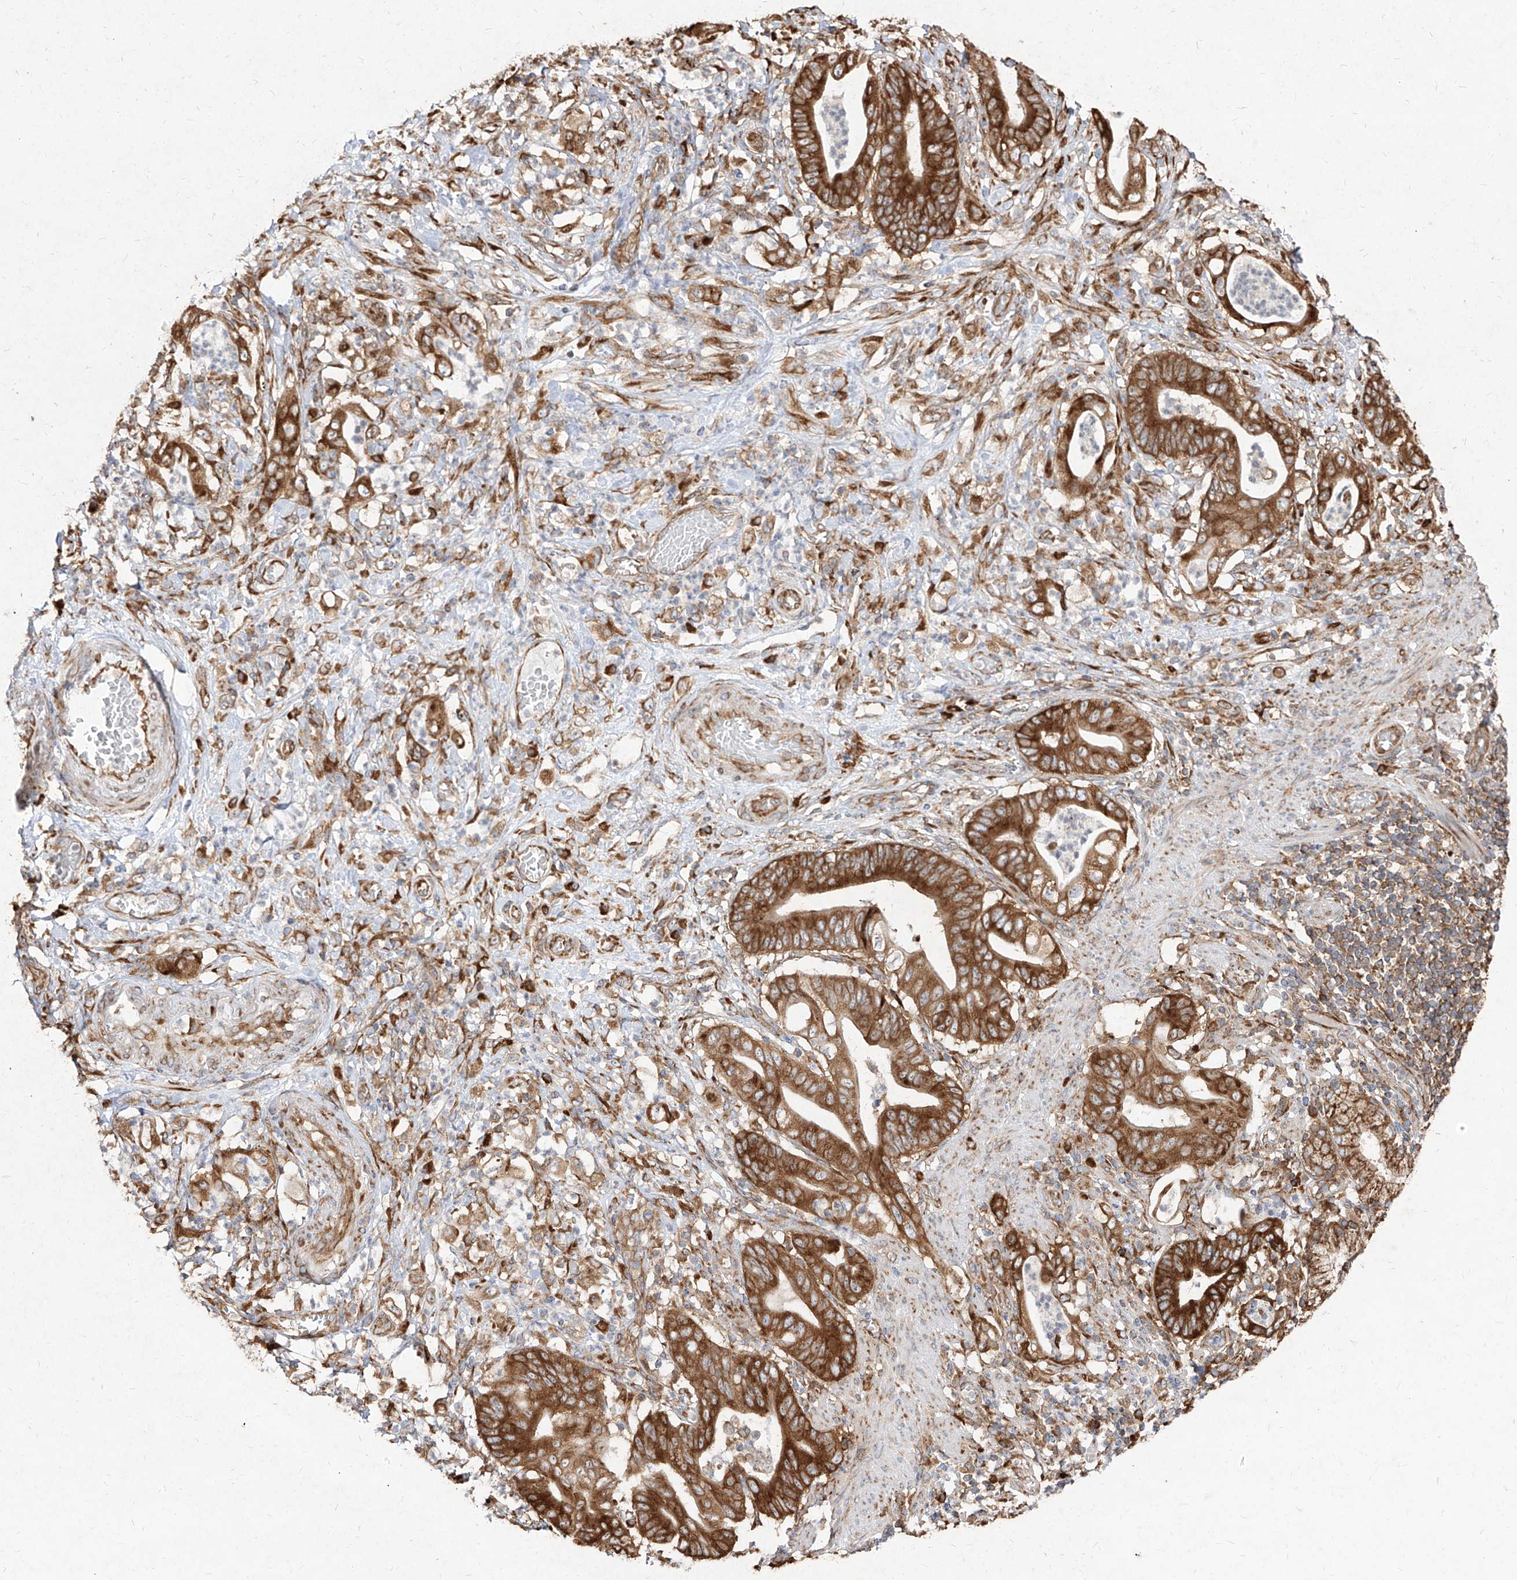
{"staining": {"intensity": "strong", "quantity": ">75%", "location": "cytoplasmic/membranous"}, "tissue": "stomach cancer", "cell_type": "Tumor cells", "image_type": "cancer", "snomed": [{"axis": "morphology", "description": "Adenocarcinoma, NOS"}, {"axis": "topography", "description": "Stomach"}], "caption": "Strong cytoplasmic/membranous protein positivity is seen in approximately >75% of tumor cells in stomach adenocarcinoma.", "gene": "RPS25", "patient": {"sex": "female", "age": 73}}